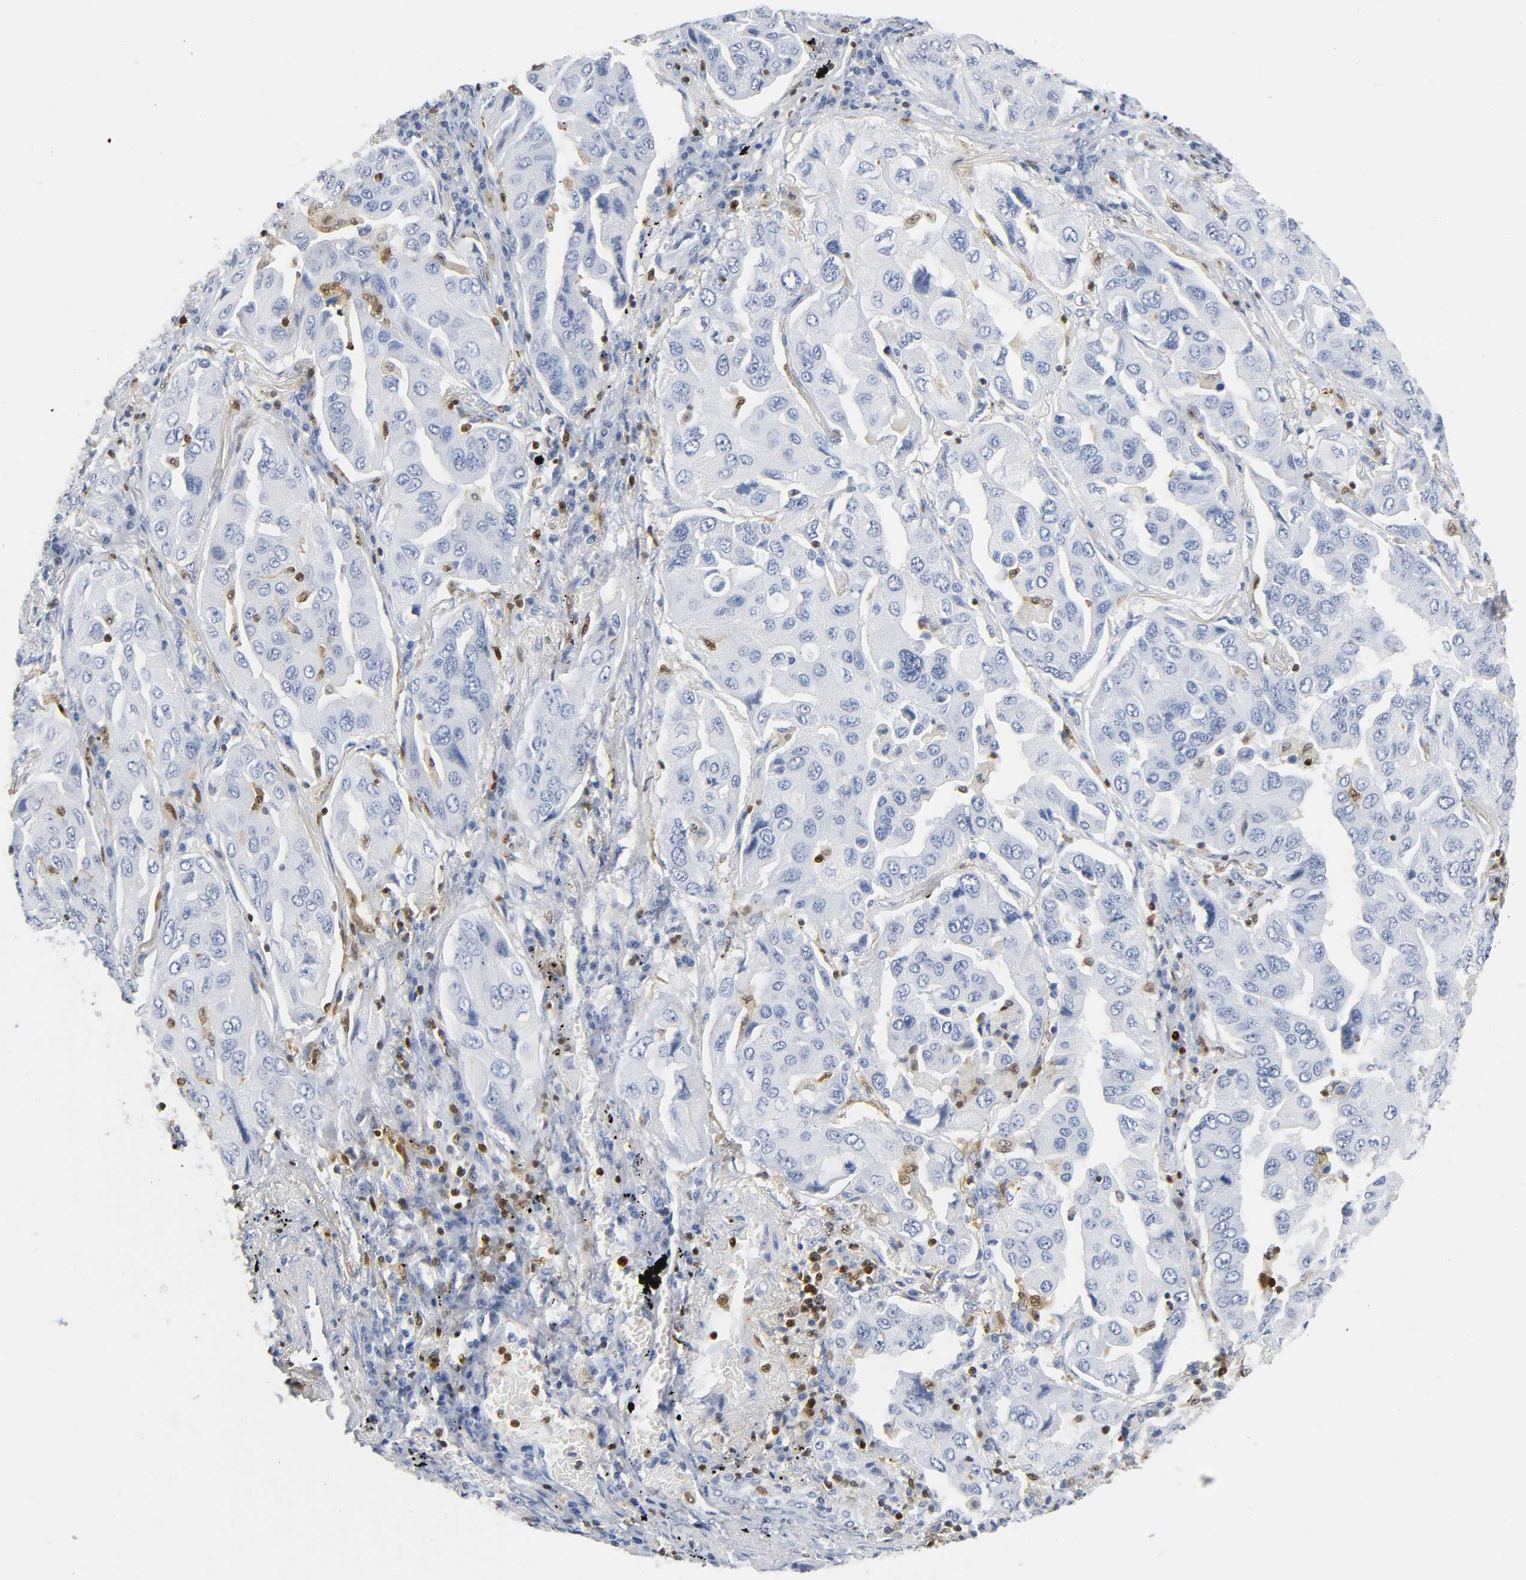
{"staining": {"intensity": "negative", "quantity": "none", "location": "none"}, "tissue": "lung cancer", "cell_type": "Tumor cells", "image_type": "cancer", "snomed": [{"axis": "morphology", "description": "Adenocarcinoma, NOS"}, {"axis": "topography", "description": "Lung"}], "caption": "Protein analysis of lung cancer displays no significant expression in tumor cells.", "gene": "DOK2", "patient": {"sex": "female", "age": 65}}